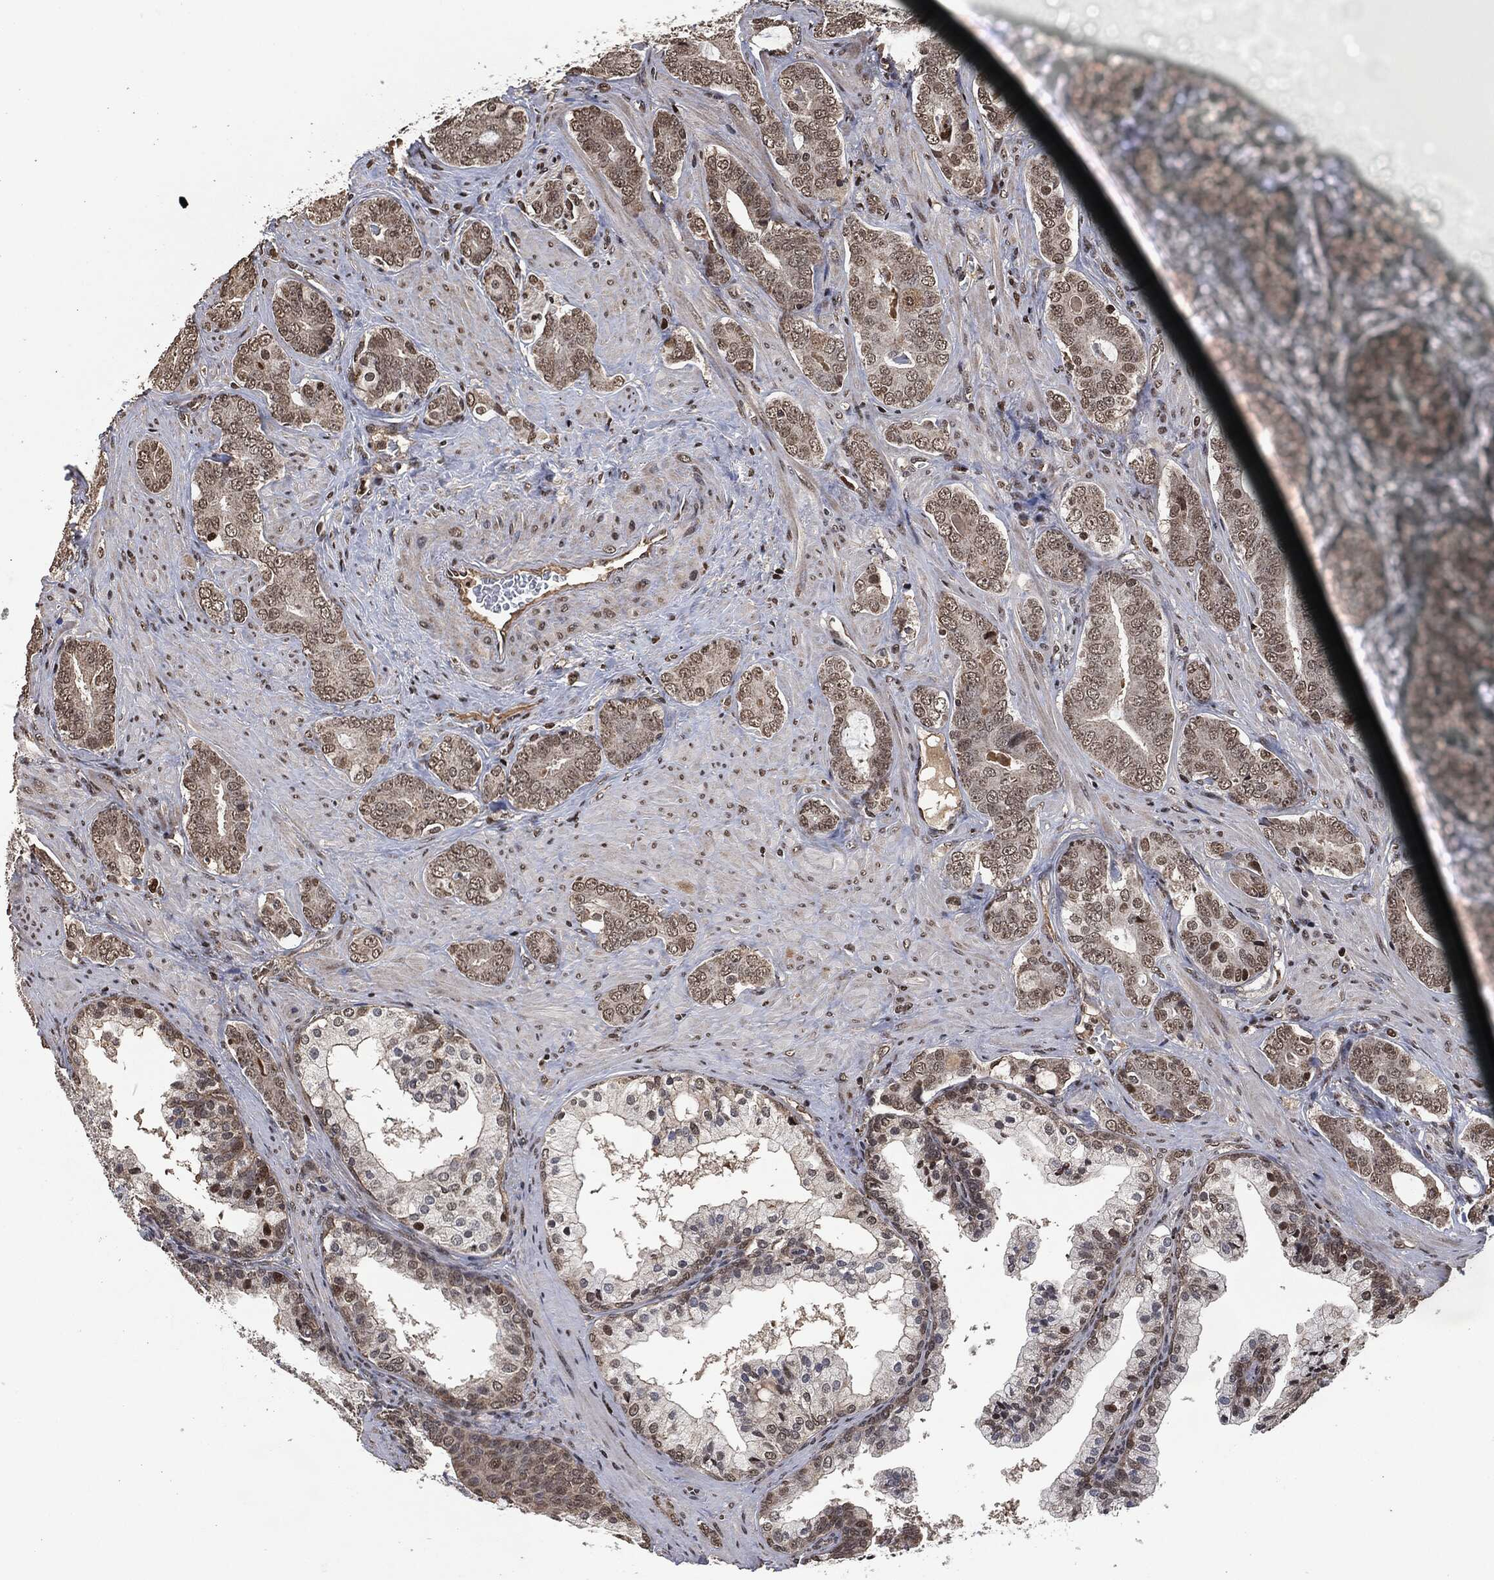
{"staining": {"intensity": "weak", "quantity": "<25%", "location": "nuclear"}, "tissue": "prostate cancer", "cell_type": "Tumor cells", "image_type": "cancer", "snomed": [{"axis": "morphology", "description": "Adenocarcinoma, NOS"}, {"axis": "topography", "description": "Prostate"}], "caption": "Tumor cells are negative for protein expression in human prostate cancer (adenocarcinoma). (DAB IHC, high magnification).", "gene": "SNAI1", "patient": {"sex": "male", "age": 55}}